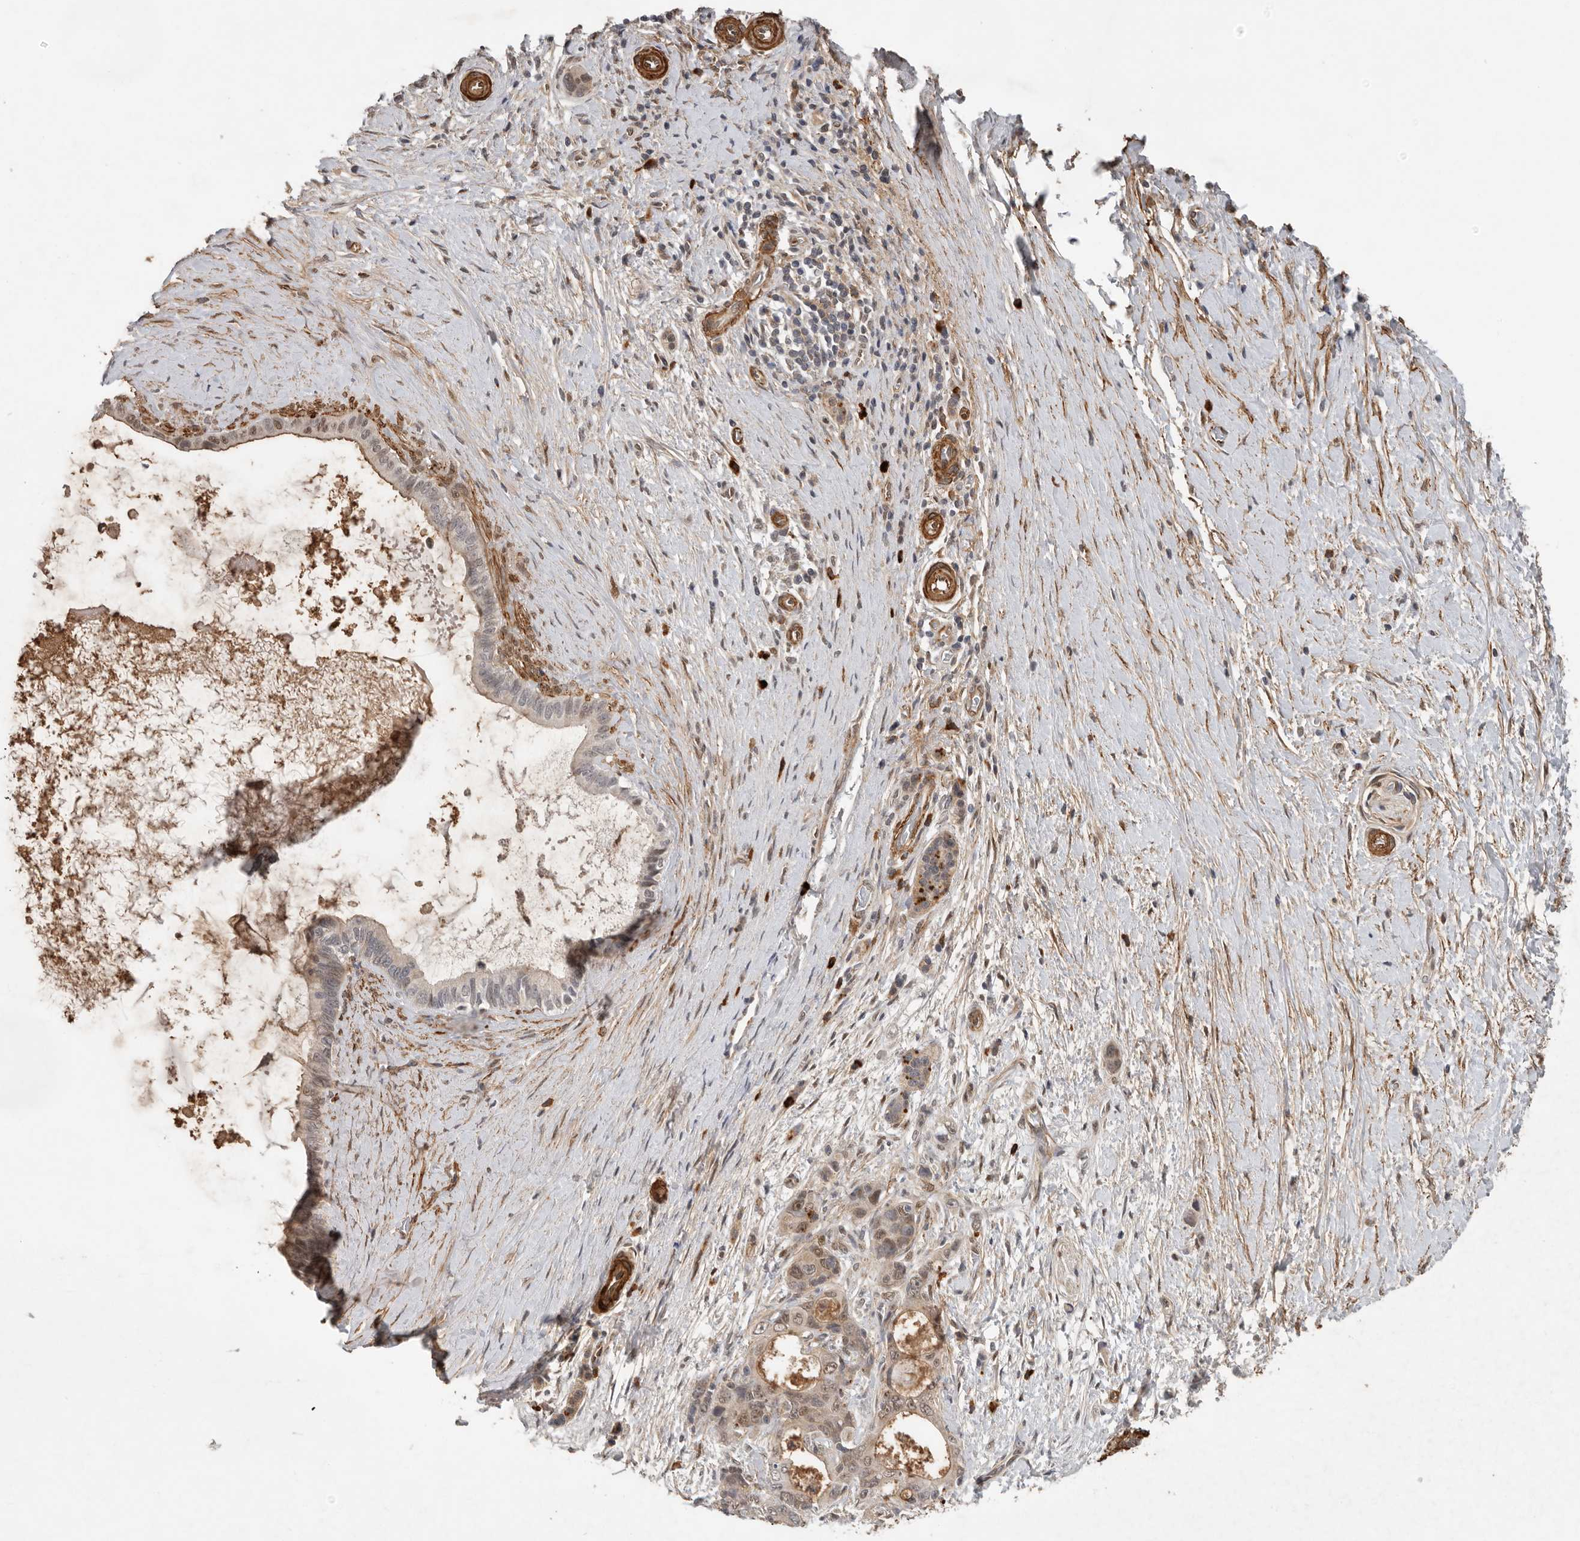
{"staining": {"intensity": "weak", "quantity": "25%-75%", "location": "cytoplasmic/membranous"}, "tissue": "pancreatic cancer", "cell_type": "Tumor cells", "image_type": "cancer", "snomed": [{"axis": "morphology", "description": "Adenocarcinoma, NOS"}, {"axis": "topography", "description": "Pancreas"}], "caption": "Immunohistochemical staining of human pancreatic adenocarcinoma demonstrates low levels of weak cytoplasmic/membranous protein staining in about 25%-75% of tumor cells. (IHC, brightfield microscopy, high magnification).", "gene": "RNF157", "patient": {"sex": "female", "age": 72}}